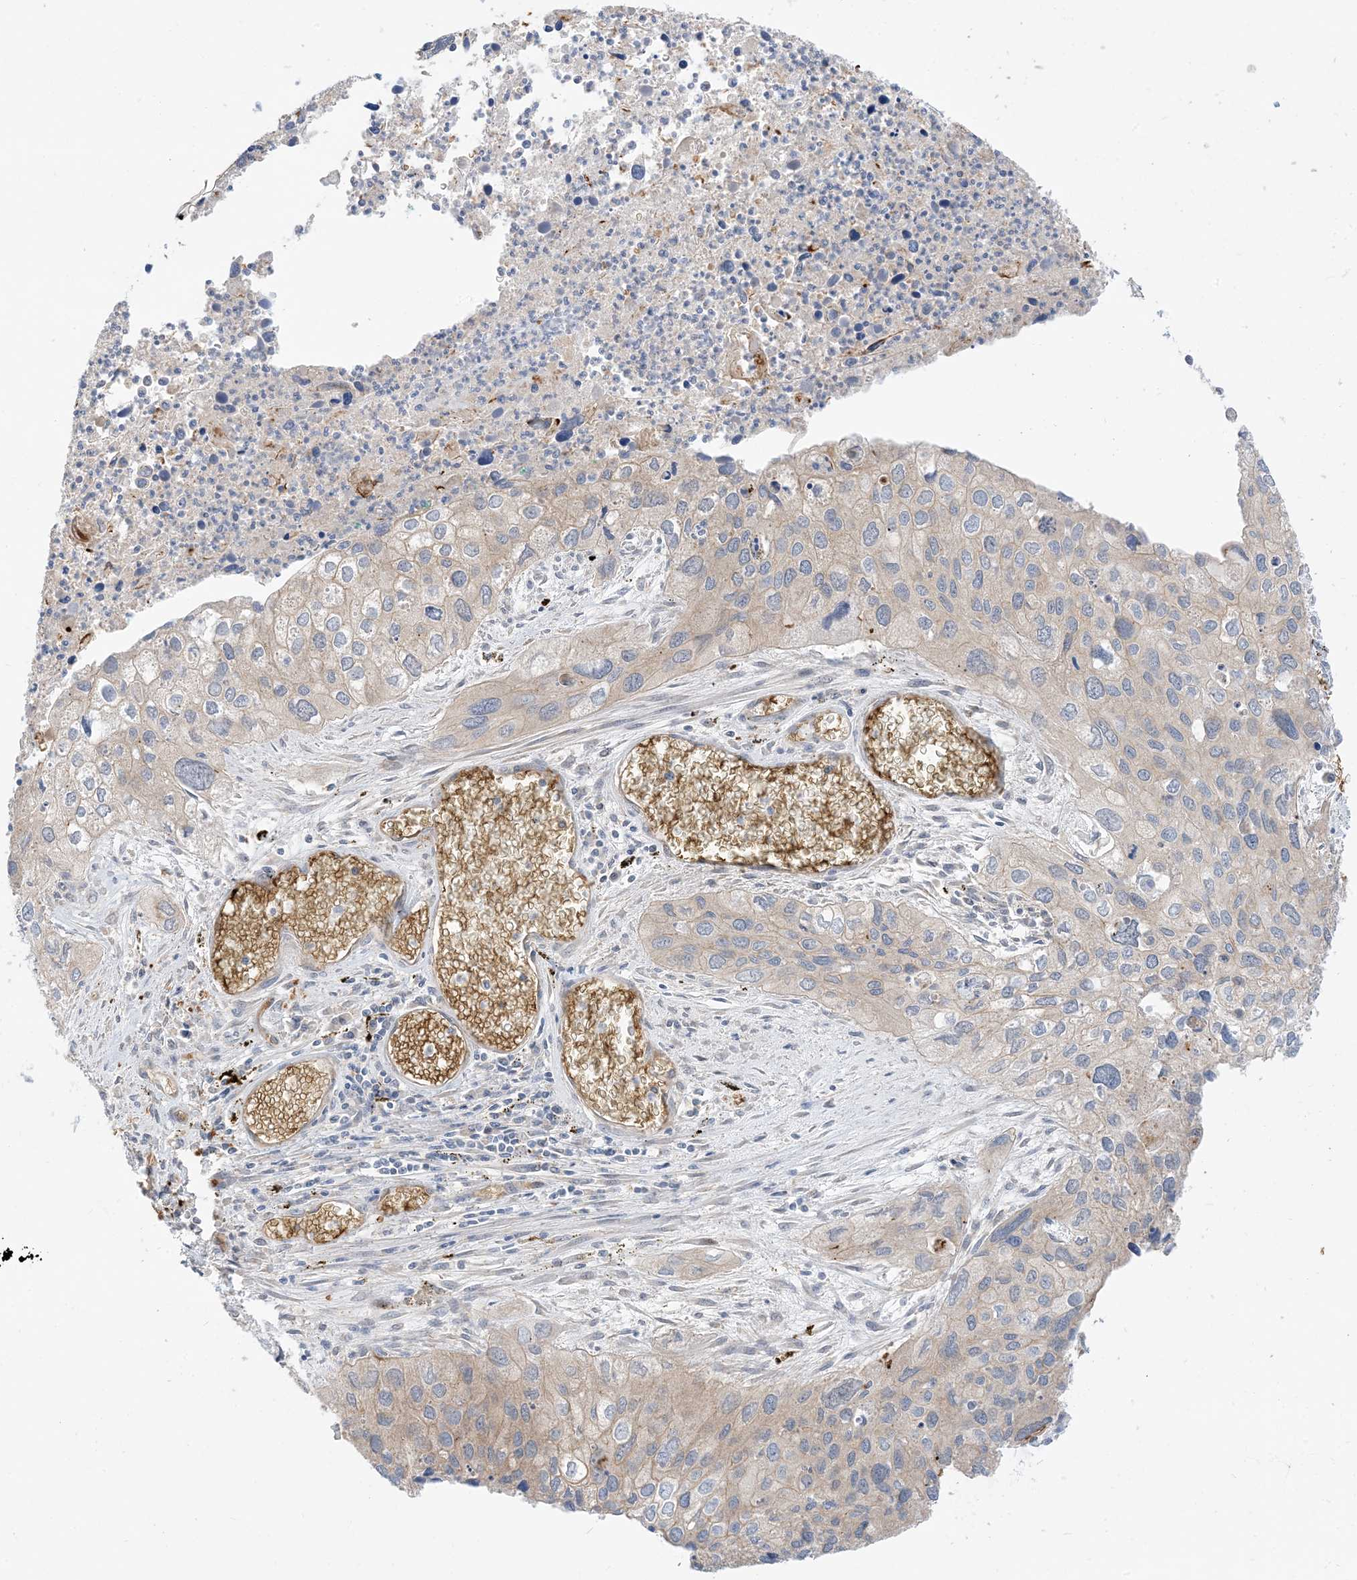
{"staining": {"intensity": "weak", "quantity": "<25%", "location": "cytoplasmic/membranous"}, "tissue": "cervical cancer", "cell_type": "Tumor cells", "image_type": "cancer", "snomed": [{"axis": "morphology", "description": "Squamous cell carcinoma, NOS"}, {"axis": "topography", "description": "Cervix"}], "caption": "Tumor cells show no significant protein positivity in cervical cancer. Nuclei are stained in blue.", "gene": "RIN1", "patient": {"sex": "female", "age": 55}}